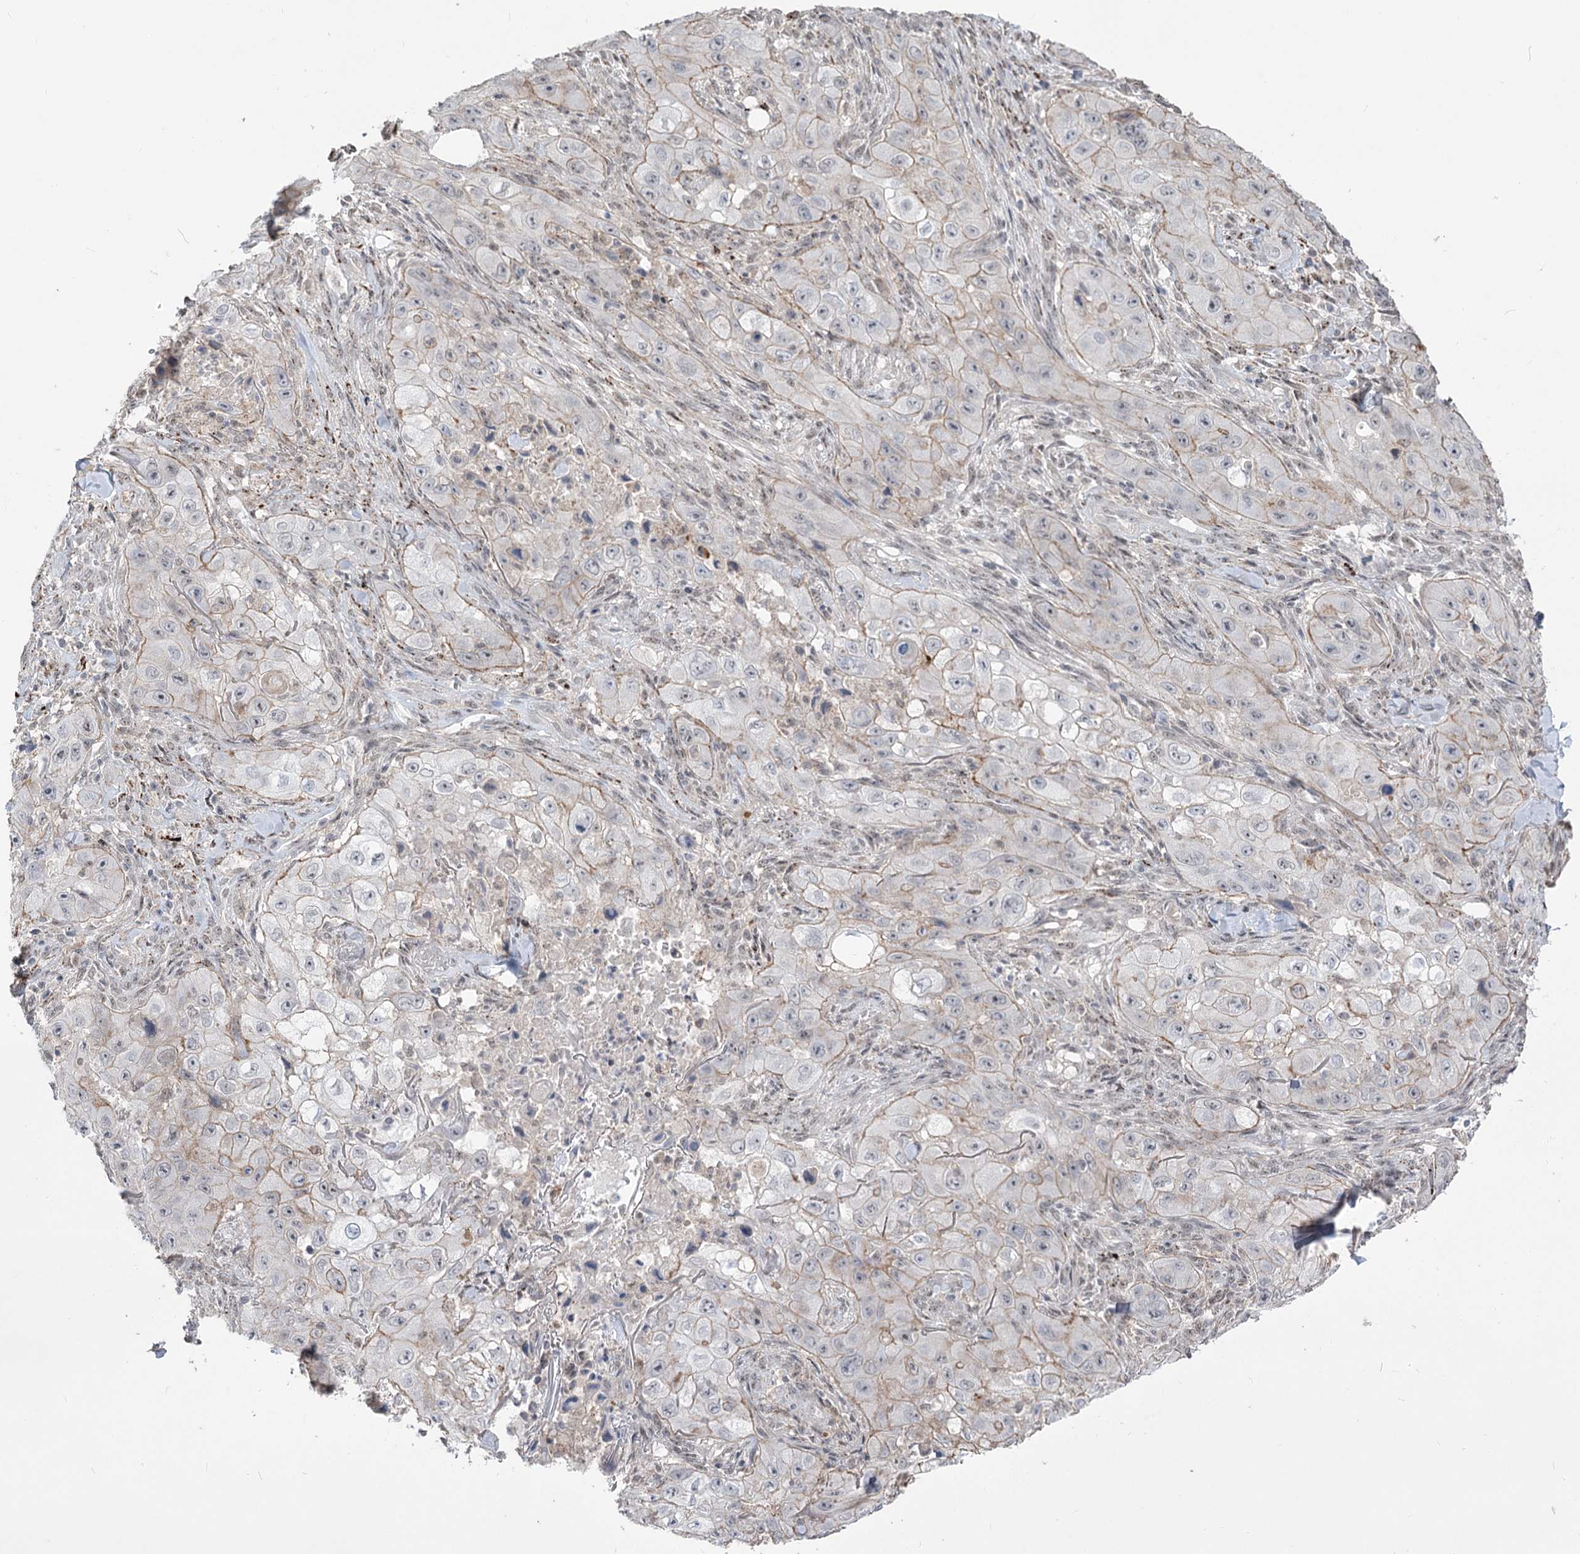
{"staining": {"intensity": "negative", "quantity": "none", "location": "none"}, "tissue": "skin cancer", "cell_type": "Tumor cells", "image_type": "cancer", "snomed": [{"axis": "morphology", "description": "Squamous cell carcinoma, NOS"}, {"axis": "topography", "description": "Skin"}, {"axis": "topography", "description": "Subcutis"}], "caption": "Immunohistochemical staining of human skin cancer (squamous cell carcinoma) shows no significant positivity in tumor cells.", "gene": "ZSCAN23", "patient": {"sex": "male", "age": 73}}